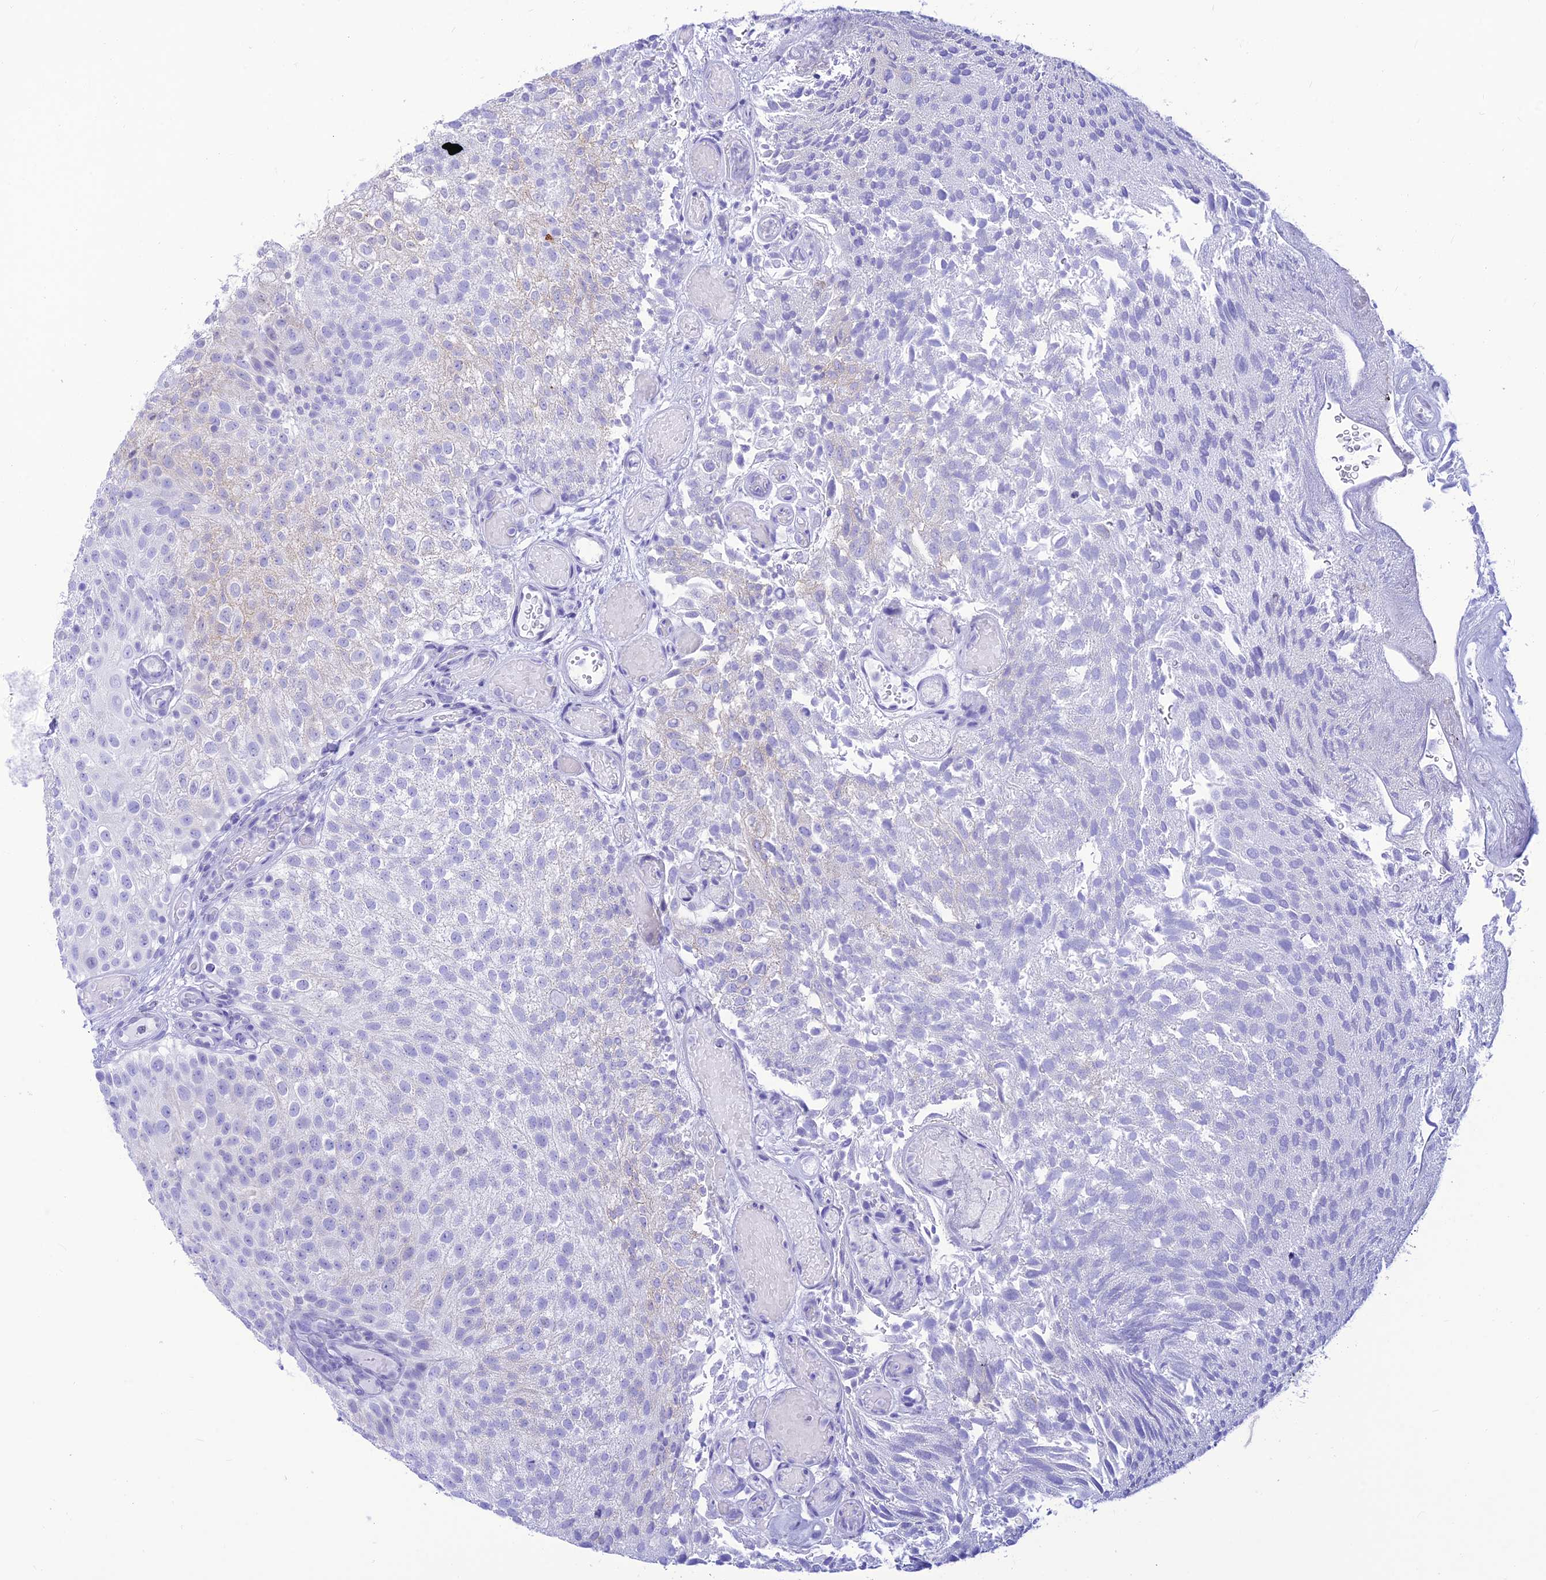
{"staining": {"intensity": "negative", "quantity": "none", "location": "none"}, "tissue": "urothelial cancer", "cell_type": "Tumor cells", "image_type": "cancer", "snomed": [{"axis": "morphology", "description": "Urothelial carcinoma, Low grade"}, {"axis": "topography", "description": "Urinary bladder"}], "caption": "A high-resolution histopathology image shows immunohistochemistry (IHC) staining of low-grade urothelial carcinoma, which exhibits no significant staining in tumor cells.", "gene": "PRNP", "patient": {"sex": "male", "age": 78}}